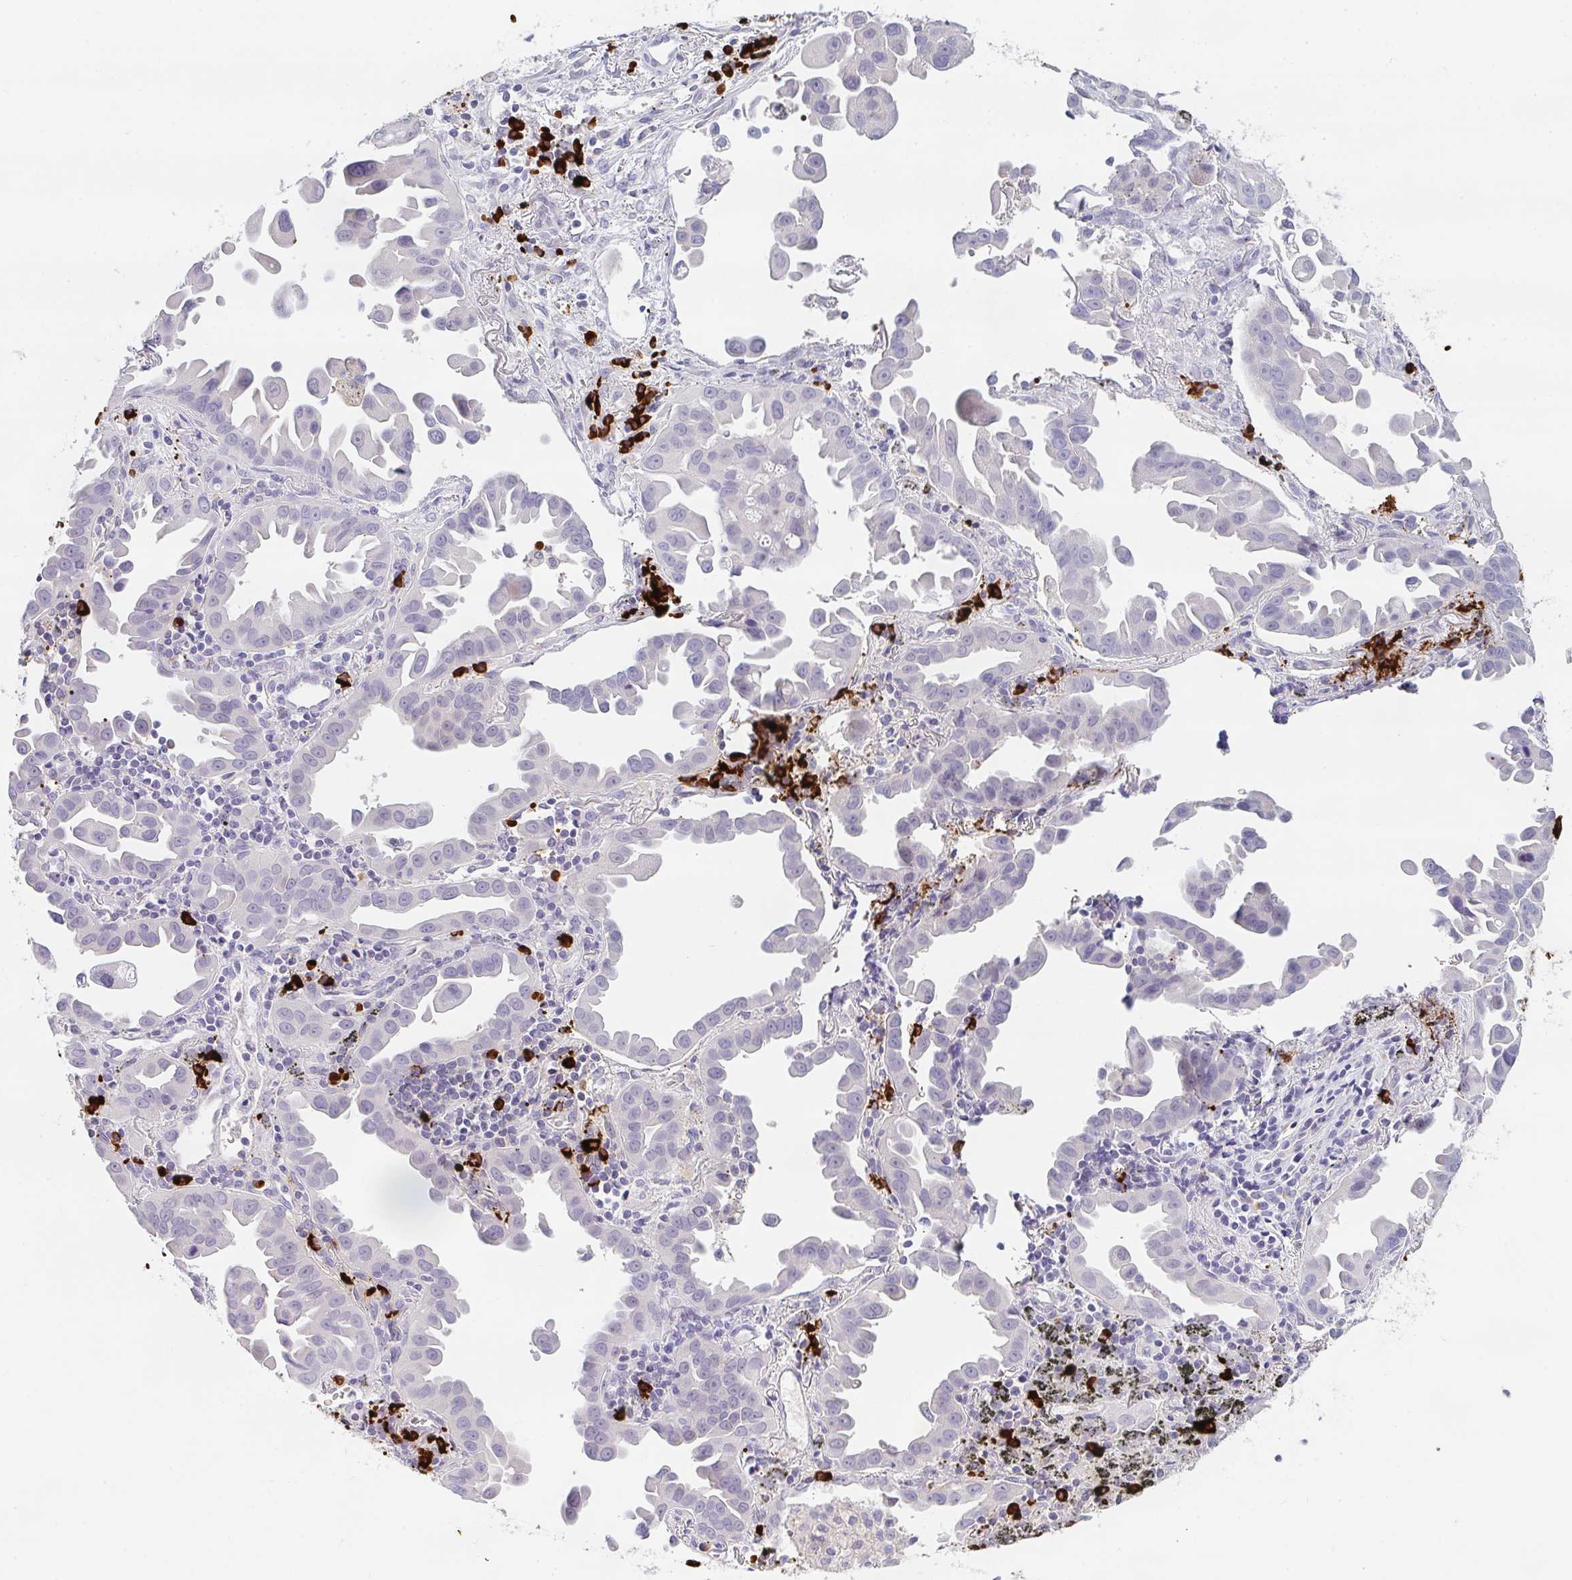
{"staining": {"intensity": "negative", "quantity": "none", "location": "none"}, "tissue": "lung cancer", "cell_type": "Tumor cells", "image_type": "cancer", "snomed": [{"axis": "morphology", "description": "Adenocarcinoma, NOS"}, {"axis": "topography", "description": "Lung"}], "caption": "Immunohistochemistry (IHC) image of neoplastic tissue: human adenocarcinoma (lung) stained with DAB displays no significant protein staining in tumor cells.", "gene": "CACNA1S", "patient": {"sex": "male", "age": 68}}